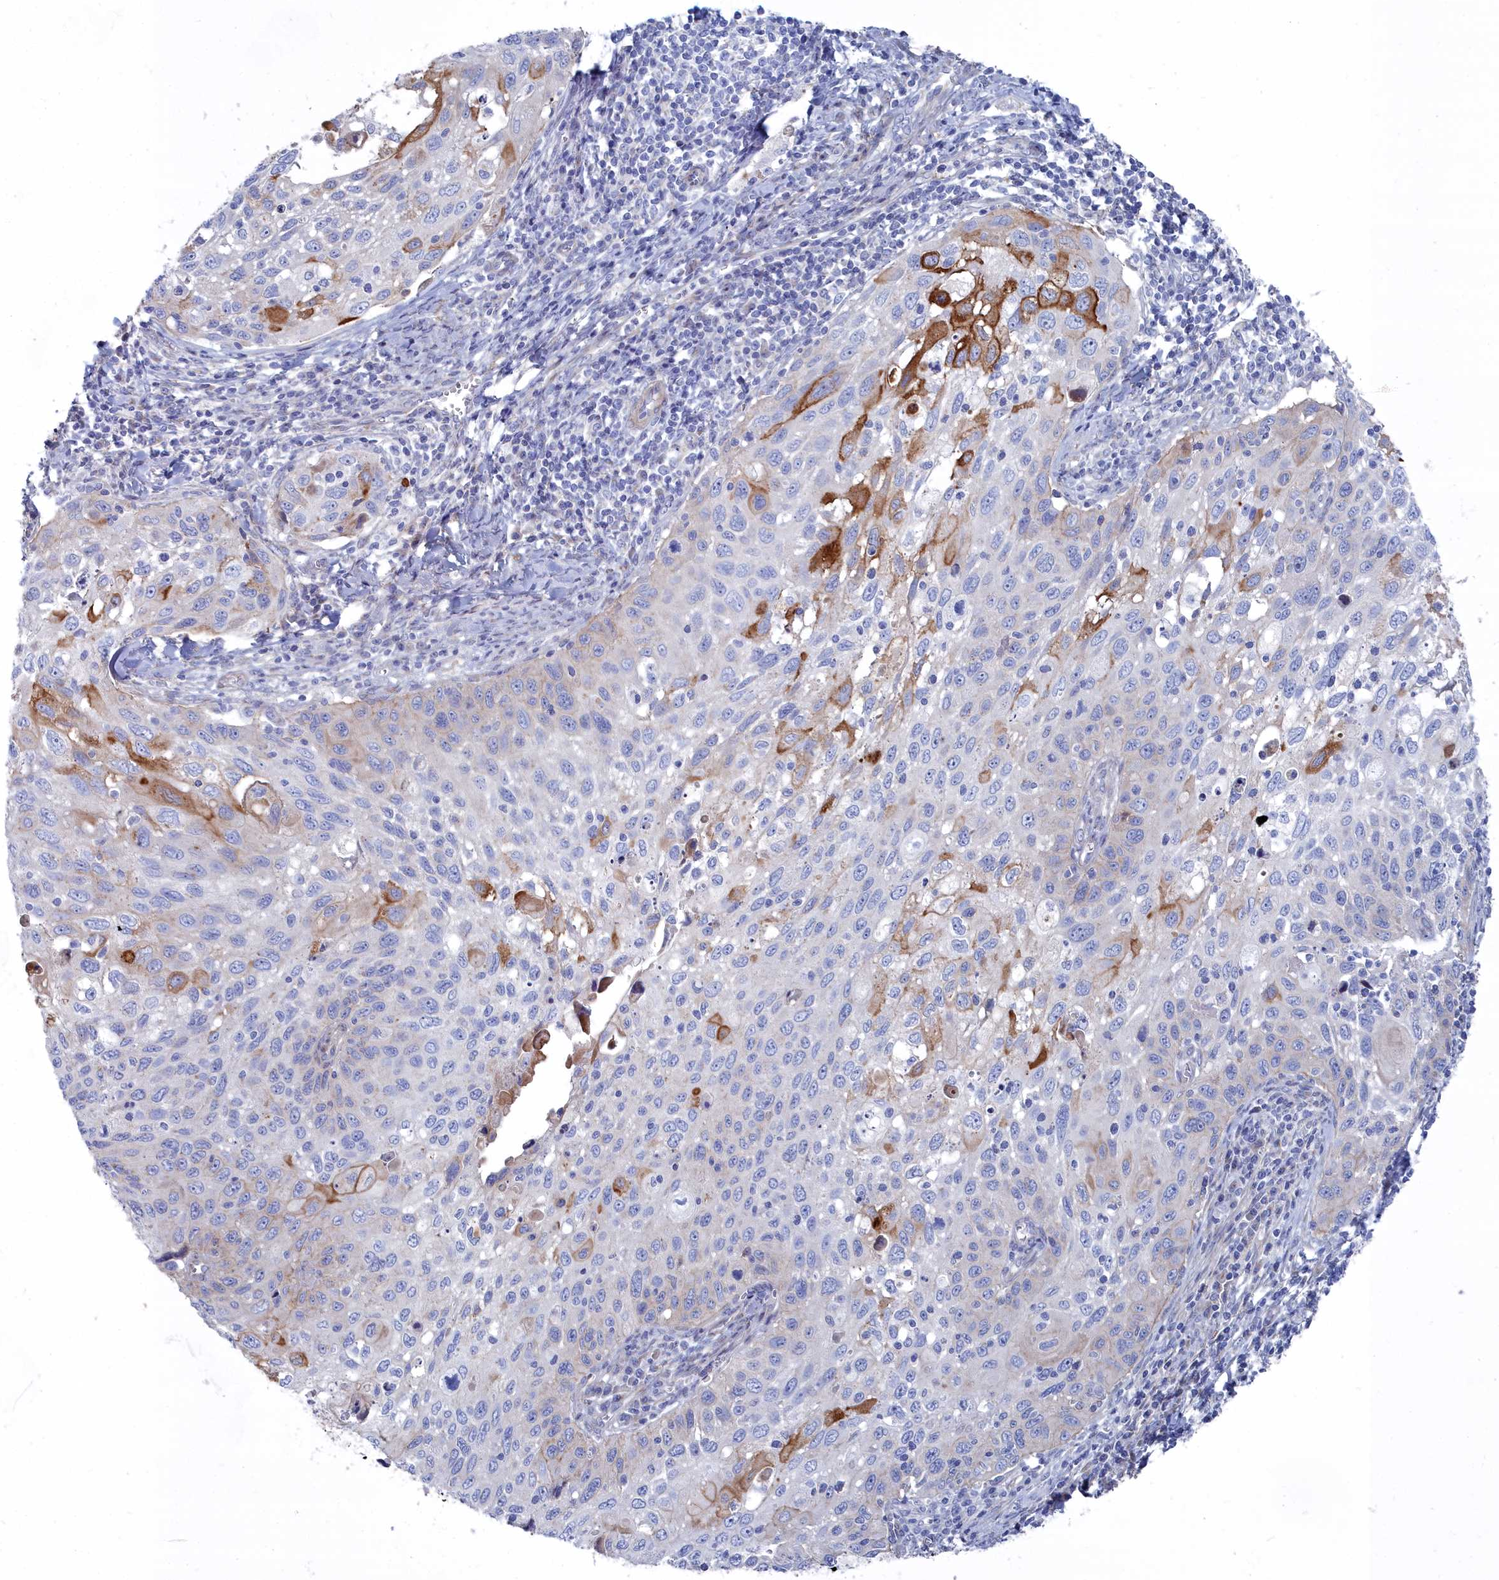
{"staining": {"intensity": "strong", "quantity": "<25%", "location": "cytoplasmic/membranous"}, "tissue": "cervical cancer", "cell_type": "Tumor cells", "image_type": "cancer", "snomed": [{"axis": "morphology", "description": "Squamous cell carcinoma, NOS"}, {"axis": "topography", "description": "Cervix"}], "caption": "Protein staining reveals strong cytoplasmic/membranous expression in approximately <25% of tumor cells in cervical cancer.", "gene": "SHISAL2A", "patient": {"sex": "female", "age": 70}}